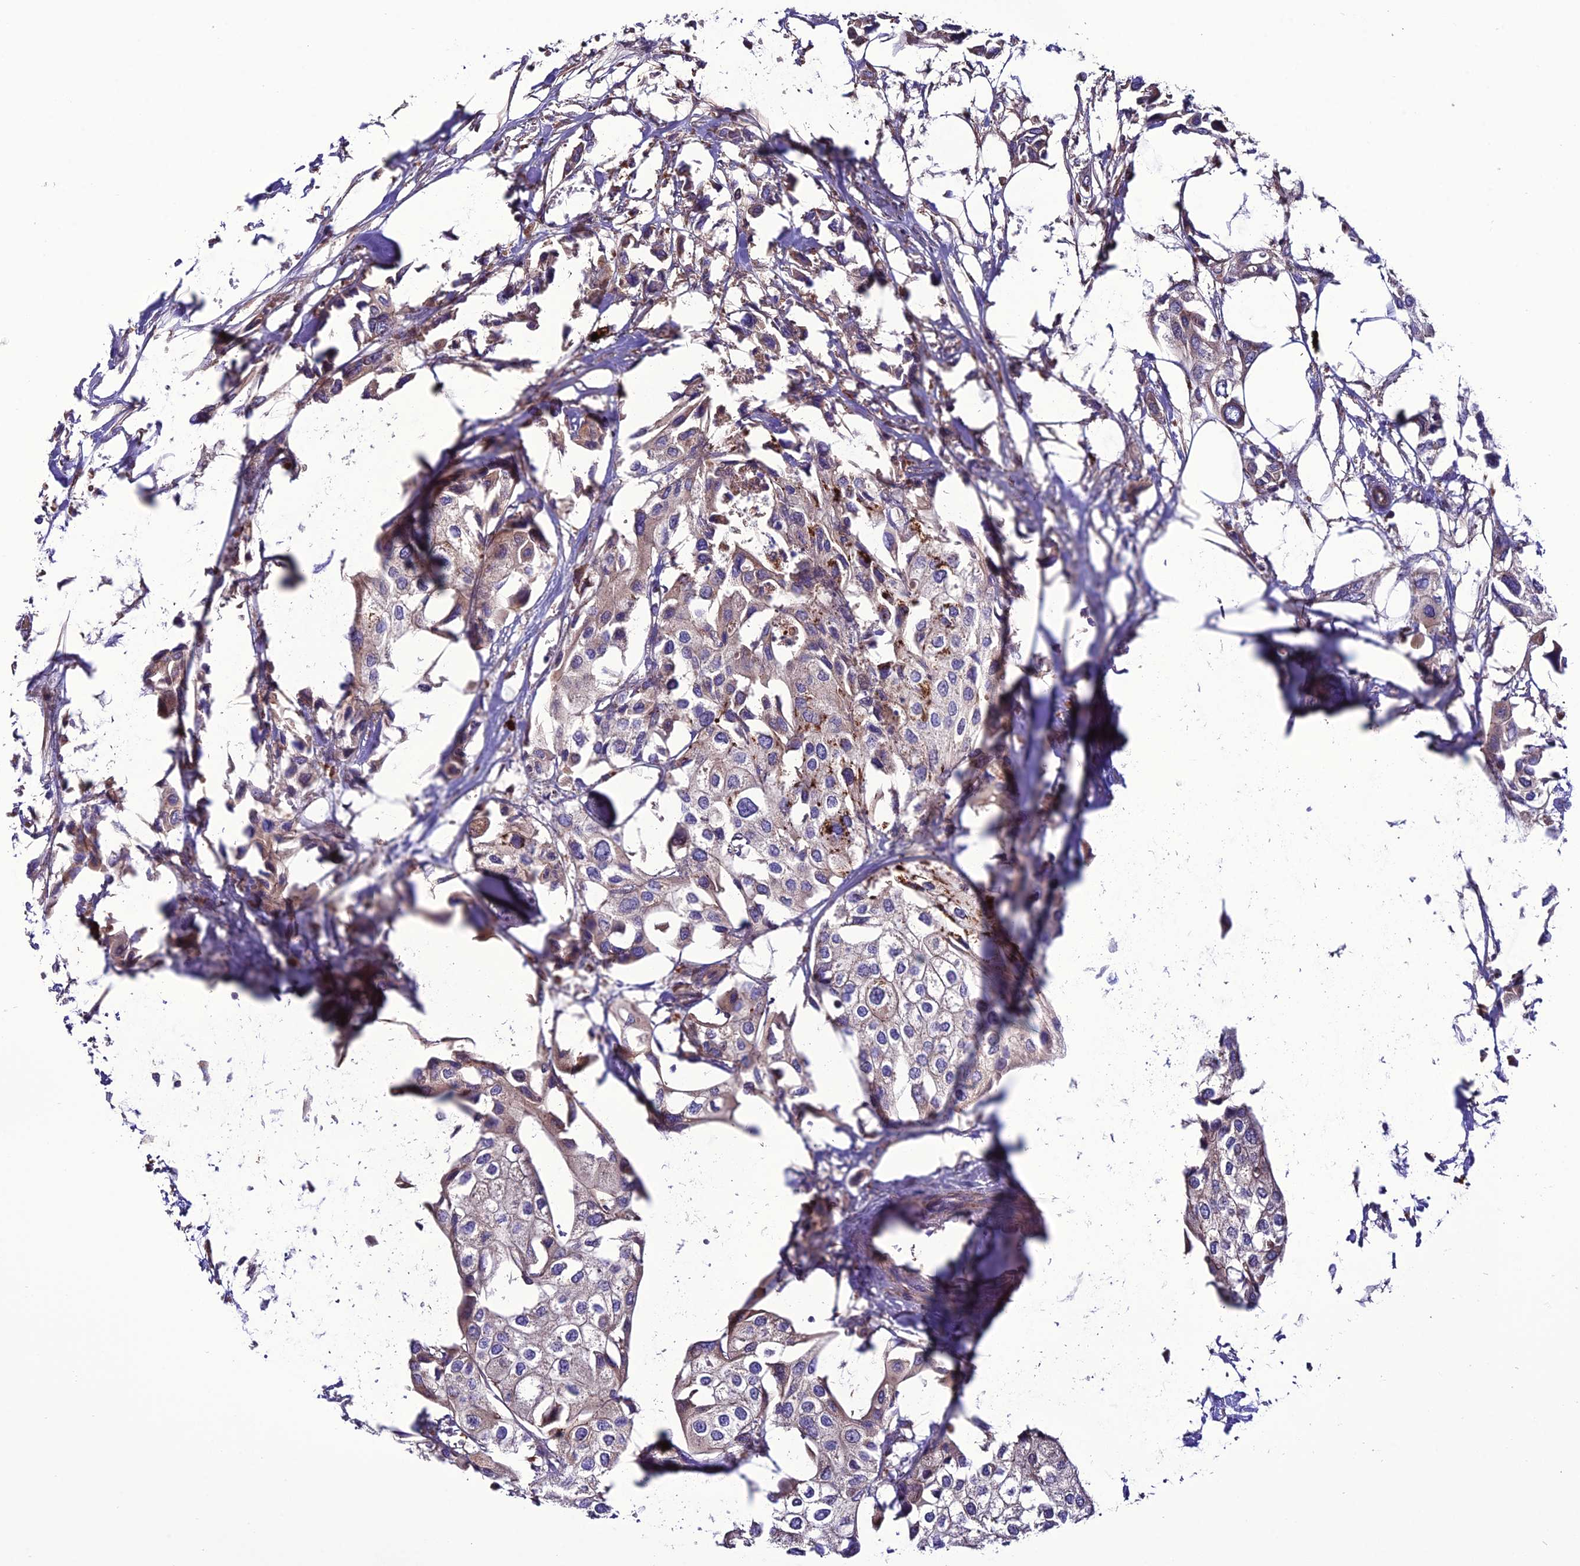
{"staining": {"intensity": "weak", "quantity": "<25%", "location": "cytoplasmic/membranous"}, "tissue": "urothelial cancer", "cell_type": "Tumor cells", "image_type": "cancer", "snomed": [{"axis": "morphology", "description": "Urothelial carcinoma, High grade"}, {"axis": "topography", "description": "Urinary bladder"}], "caption": "High-grade urothelial carcinoma was stained to show a protein in brown. There is no significant positivity in tumor cells.", "gene": "PPIL3", "patient": {"sex": "male", "age": 64}}